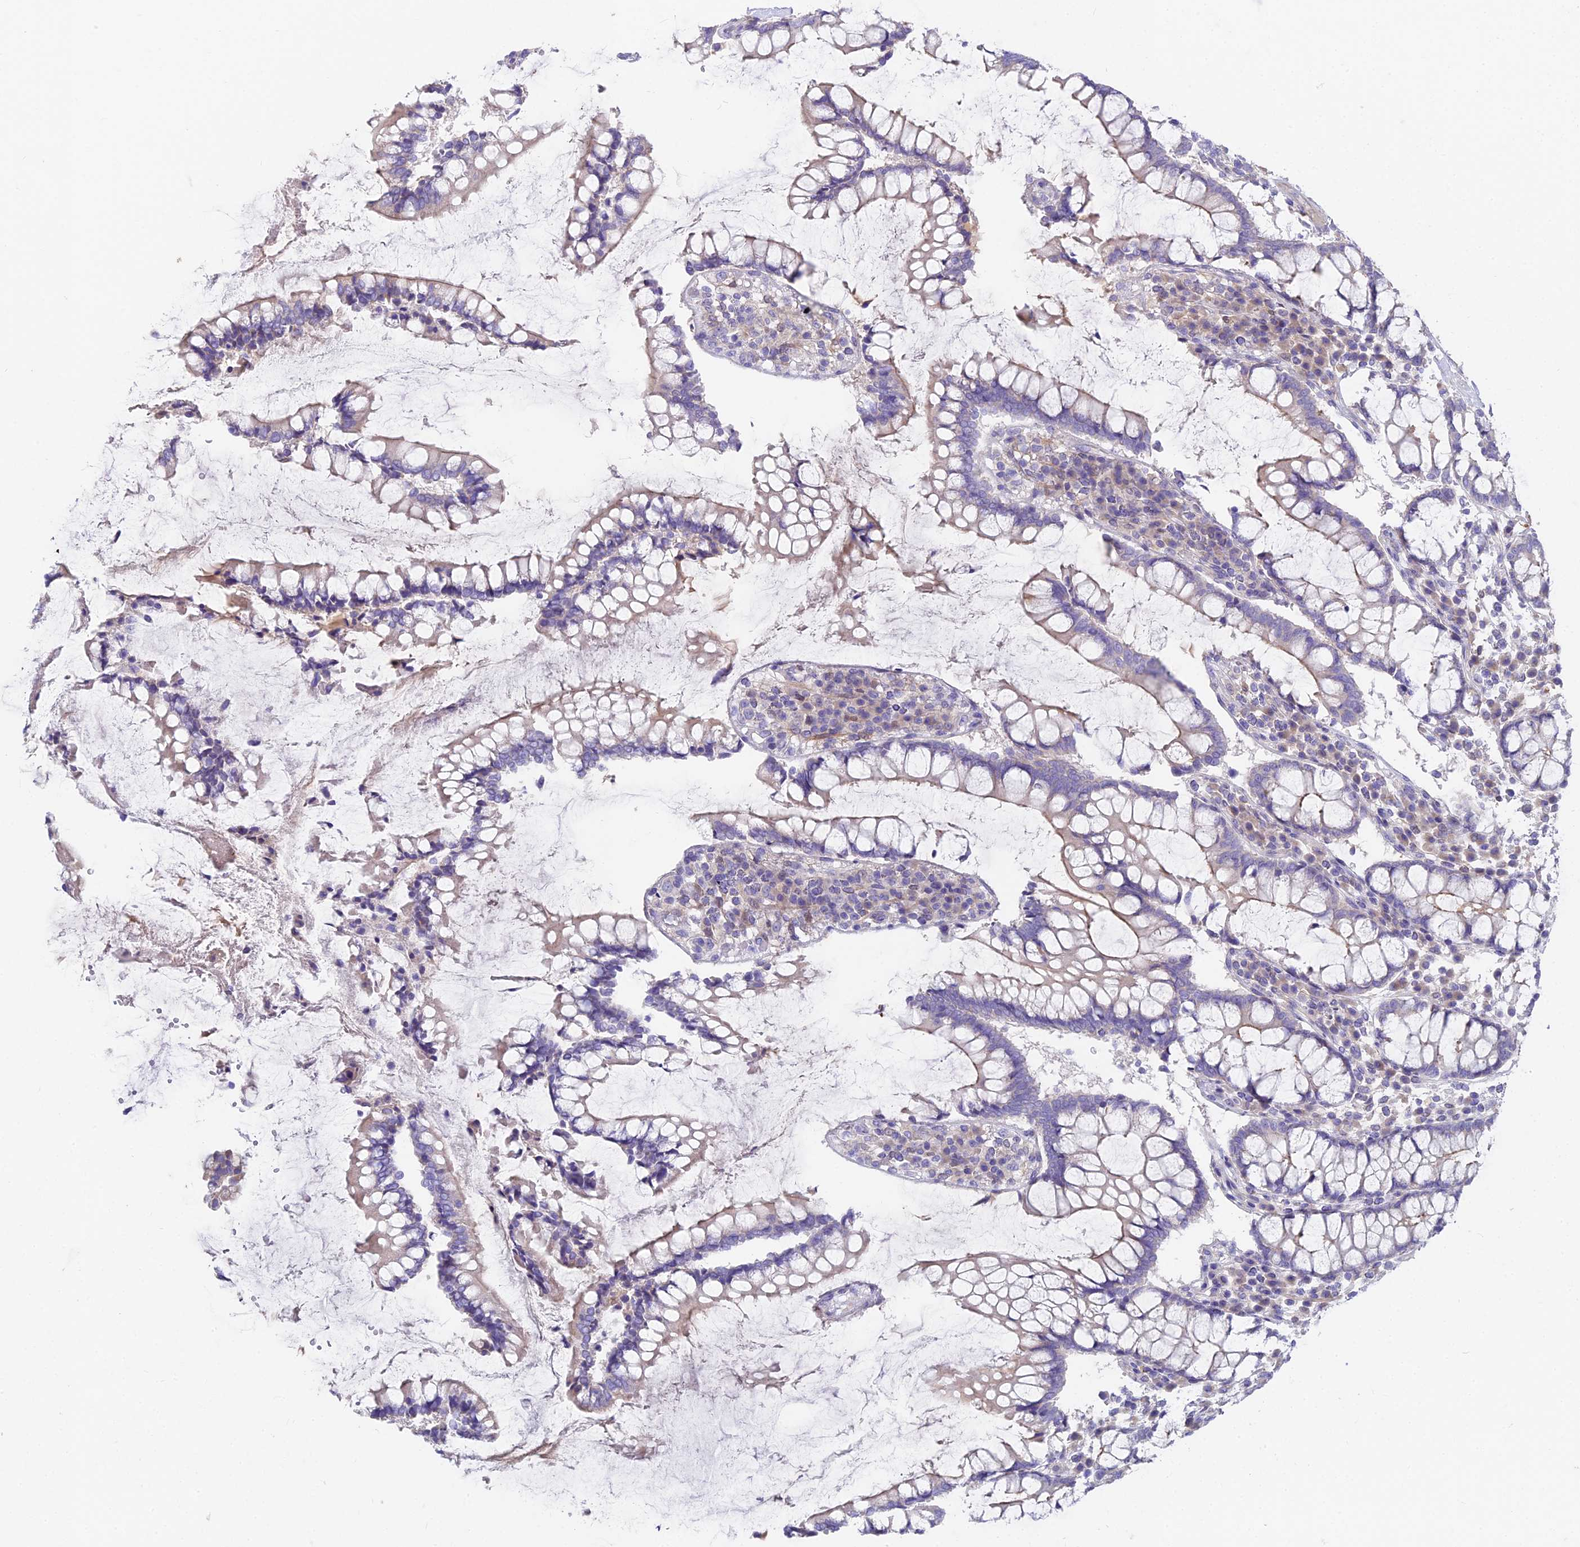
{"staining": {"intensity": "weak", "quantity": ">75%", "location": "cytoplasmic/membranous"}, "tissue": "colon", "cell_type": "Endothelial cells", "image_type": "normal", "snomed": [{"axis": "morphology", "description": "Normal tissue, NOS"}, {"axis": "topography", "description": "Colon"}], "caption": "IHC histopathology image of normal colon: human colon stained using immunohistochemistry displays low levels of weak protein expression localized specifically in the cytoplasmic/membranous of endothelial cells, appearing as a cytoplasmic/membranous brown color.", "gene": "FAM168B", "patient": {"sex": "female", "age": 79}}